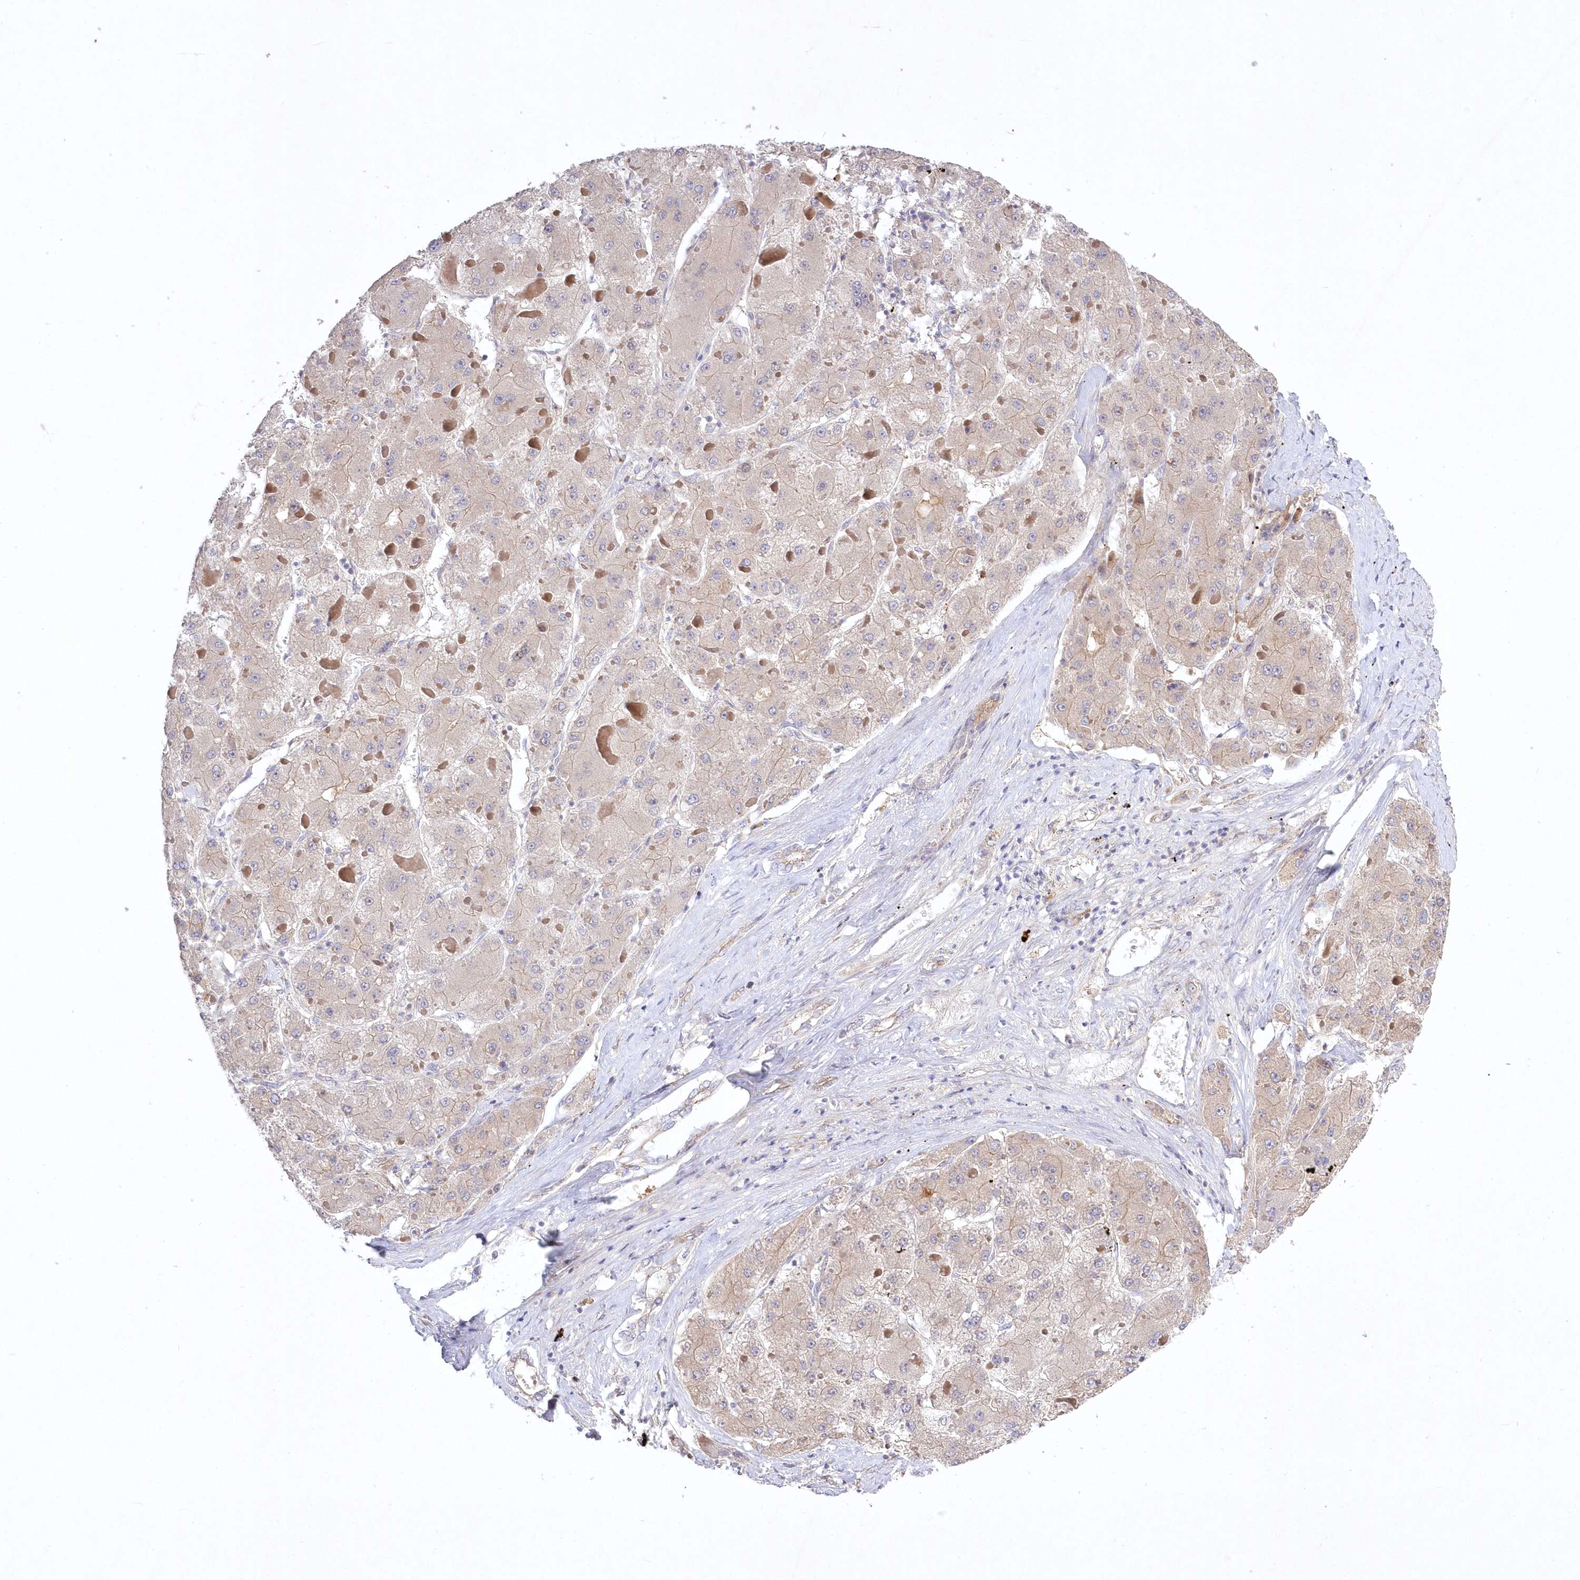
{"staining": {"intensity": "weak", "quantity": "<25%", "location": "cytoplasmic/membranous"}, "tissue": "liver cancer", "cell_type": "Tumor cells", "image_type": "cancer", "snomed": [{"axis": "morphology", "description": "Carcinoma, Hepatocellular, NOS"}, {"axis": "topography", "description": "Liver"}], "caption": "IHC of human liver hepatocellular carcinoma reveals no positivity in tumor cells. Brightfield microscopy of IHC stained with DAB (brown) and hematoxylin (blue), captured at high magnification.", "gene": "WBP1L", "patient": {"sex": "female", "age": 73}}